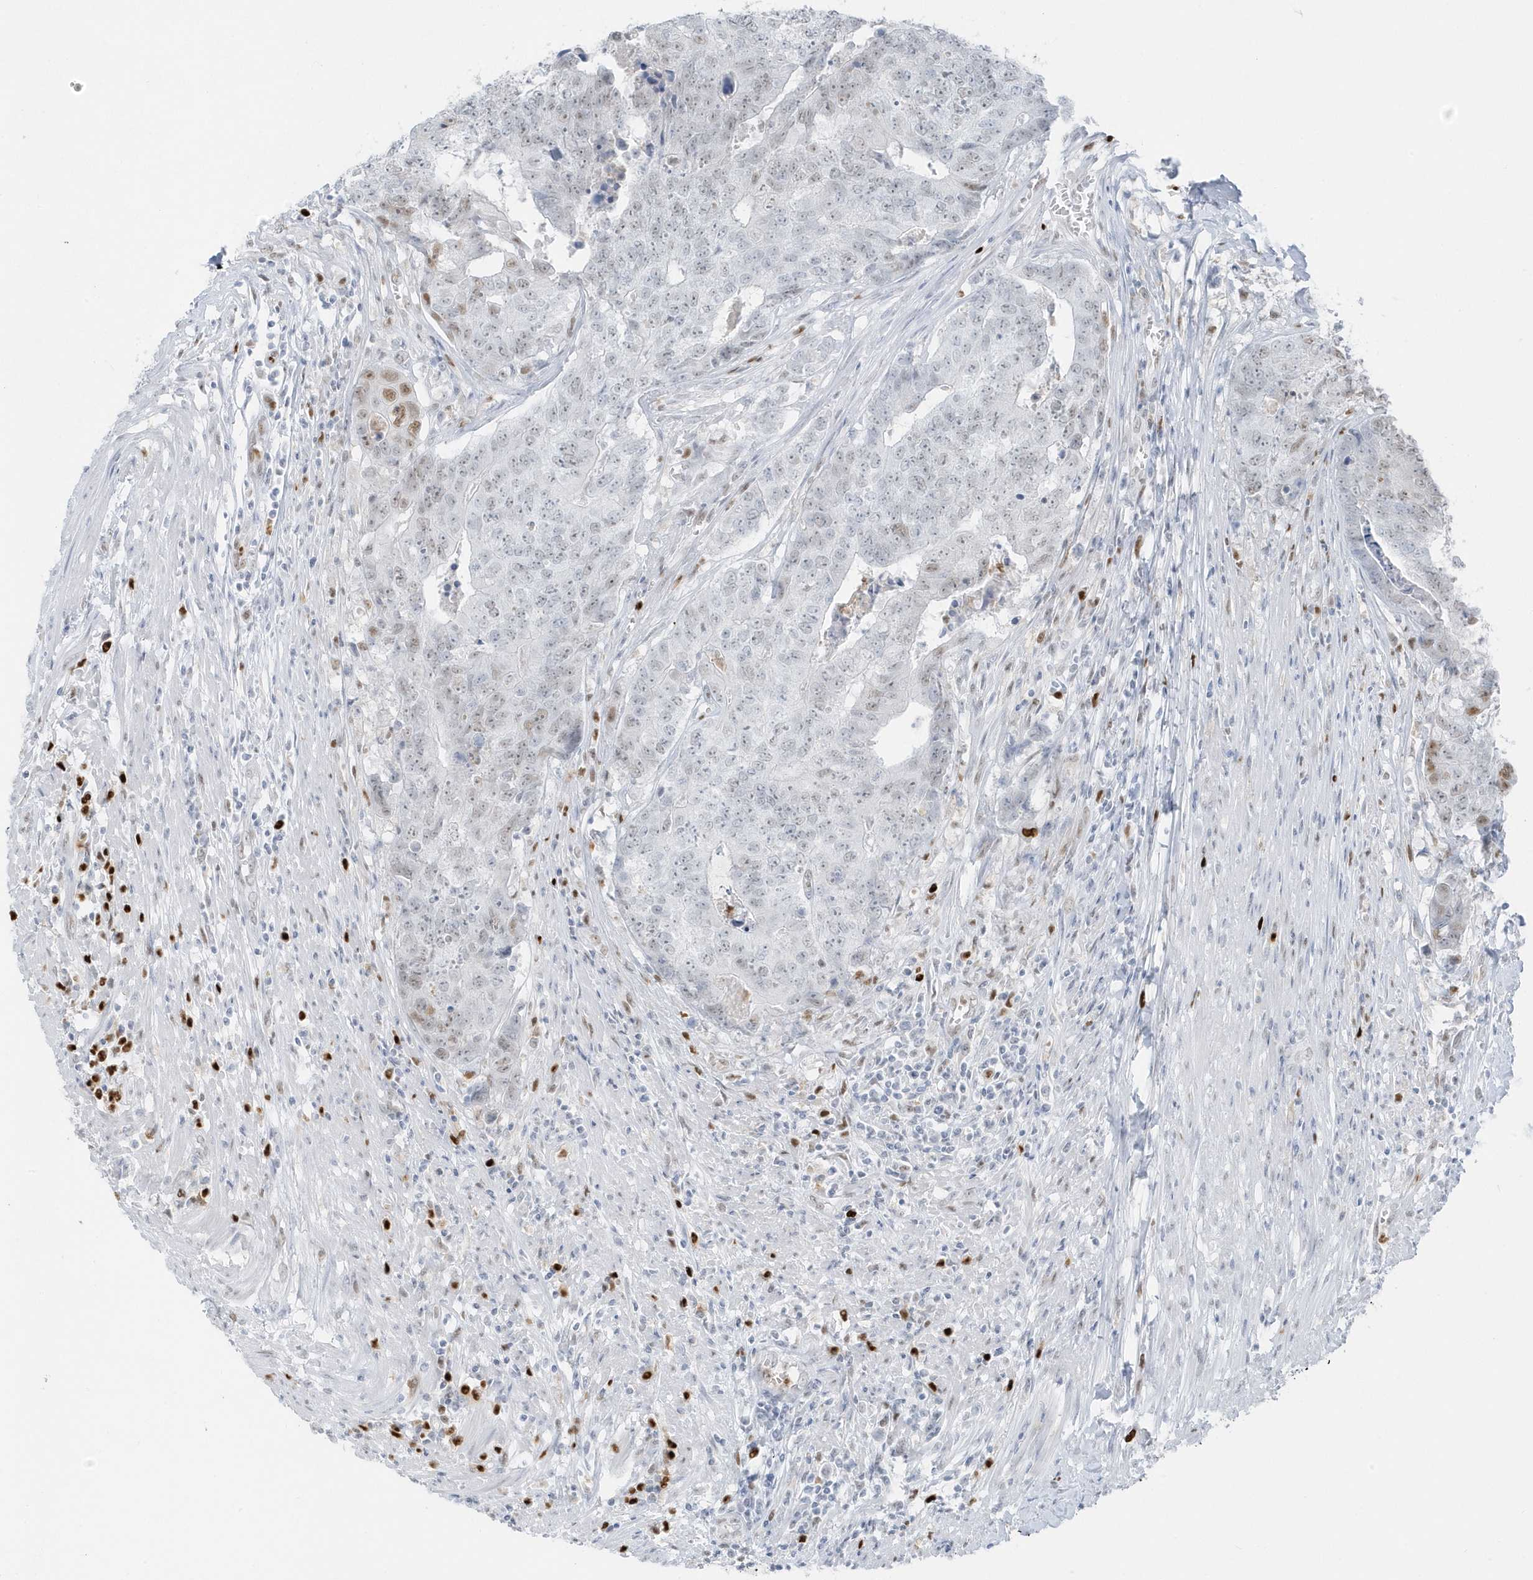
{"staining": {"intensity": "weak", "quantity": "<25%", "location": "nuclear"}, "tissue": "colorectal cancer", "cell_type": "Tumor cells", "image_type": "cancer", "snomed": [{"axis": "morphology", "description": "Adenocarcinoma, NOS"}, {"axis": "topography", "description": "Colon"}], "caption": "This is a micrograph of immunohistochemistry (IHC) staining of colorectal cancer (adenocarcinoma), which shows no staining in tumor cells. The staining is performed using DAB (3,3'-diaminobenzidine) brown chromogen with nuclei counter-stained in using hematoxylin.", "gene": "SMIM34", "patient": {"sex": "female", "age": 67}}